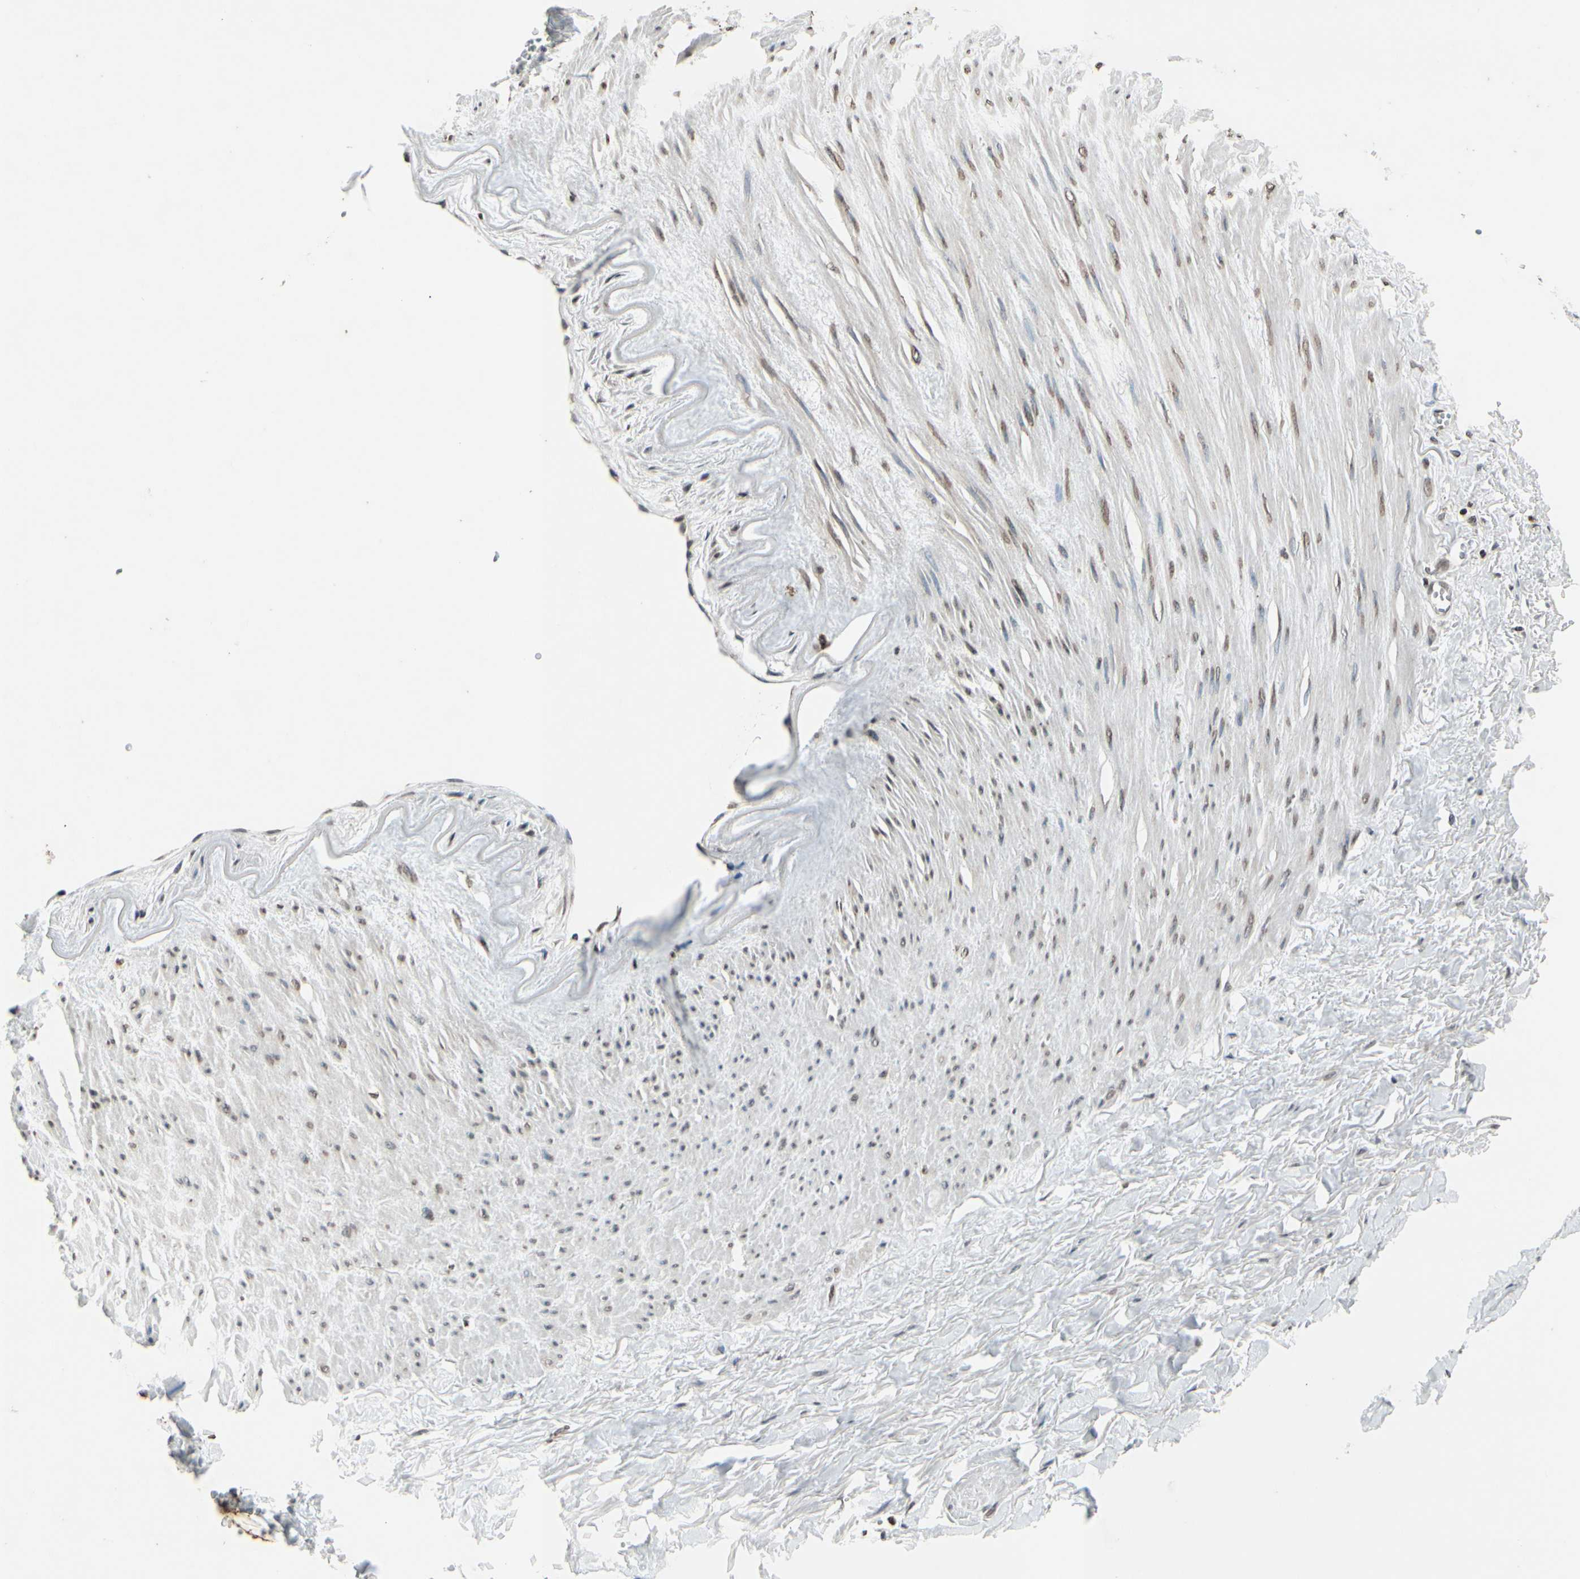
{"staining": {"intensity": "weak", "quantity": ">75%", "location": "cytoplasmic/membranous"}, "tissue": "soft tissue", "cell_type": "Fibroblasts", "image_type": "normal", "snomed": [{"axis": "morphology", "description": "Normal tissue, NOS"}, {"axis": "topography", "description": "Adipose tissue"}, {"axis": "topography", "description": "Peripheral nerve tissue"}], "caption": "Benign soft tissue was stained to show a protein in brown. There is low levels of weak cytoplasmic/membranous positivity in approximately >75% of fibroblasts. The staining was performed using DAB (3,3'-diaminobenzidine) to visualize the protein expression in brown, while the nuclei were stained in blue with hematoxylin (Magnification: 20x).", "gene": "CLDN11", "patient": {"sex": "male", "age": 52}}